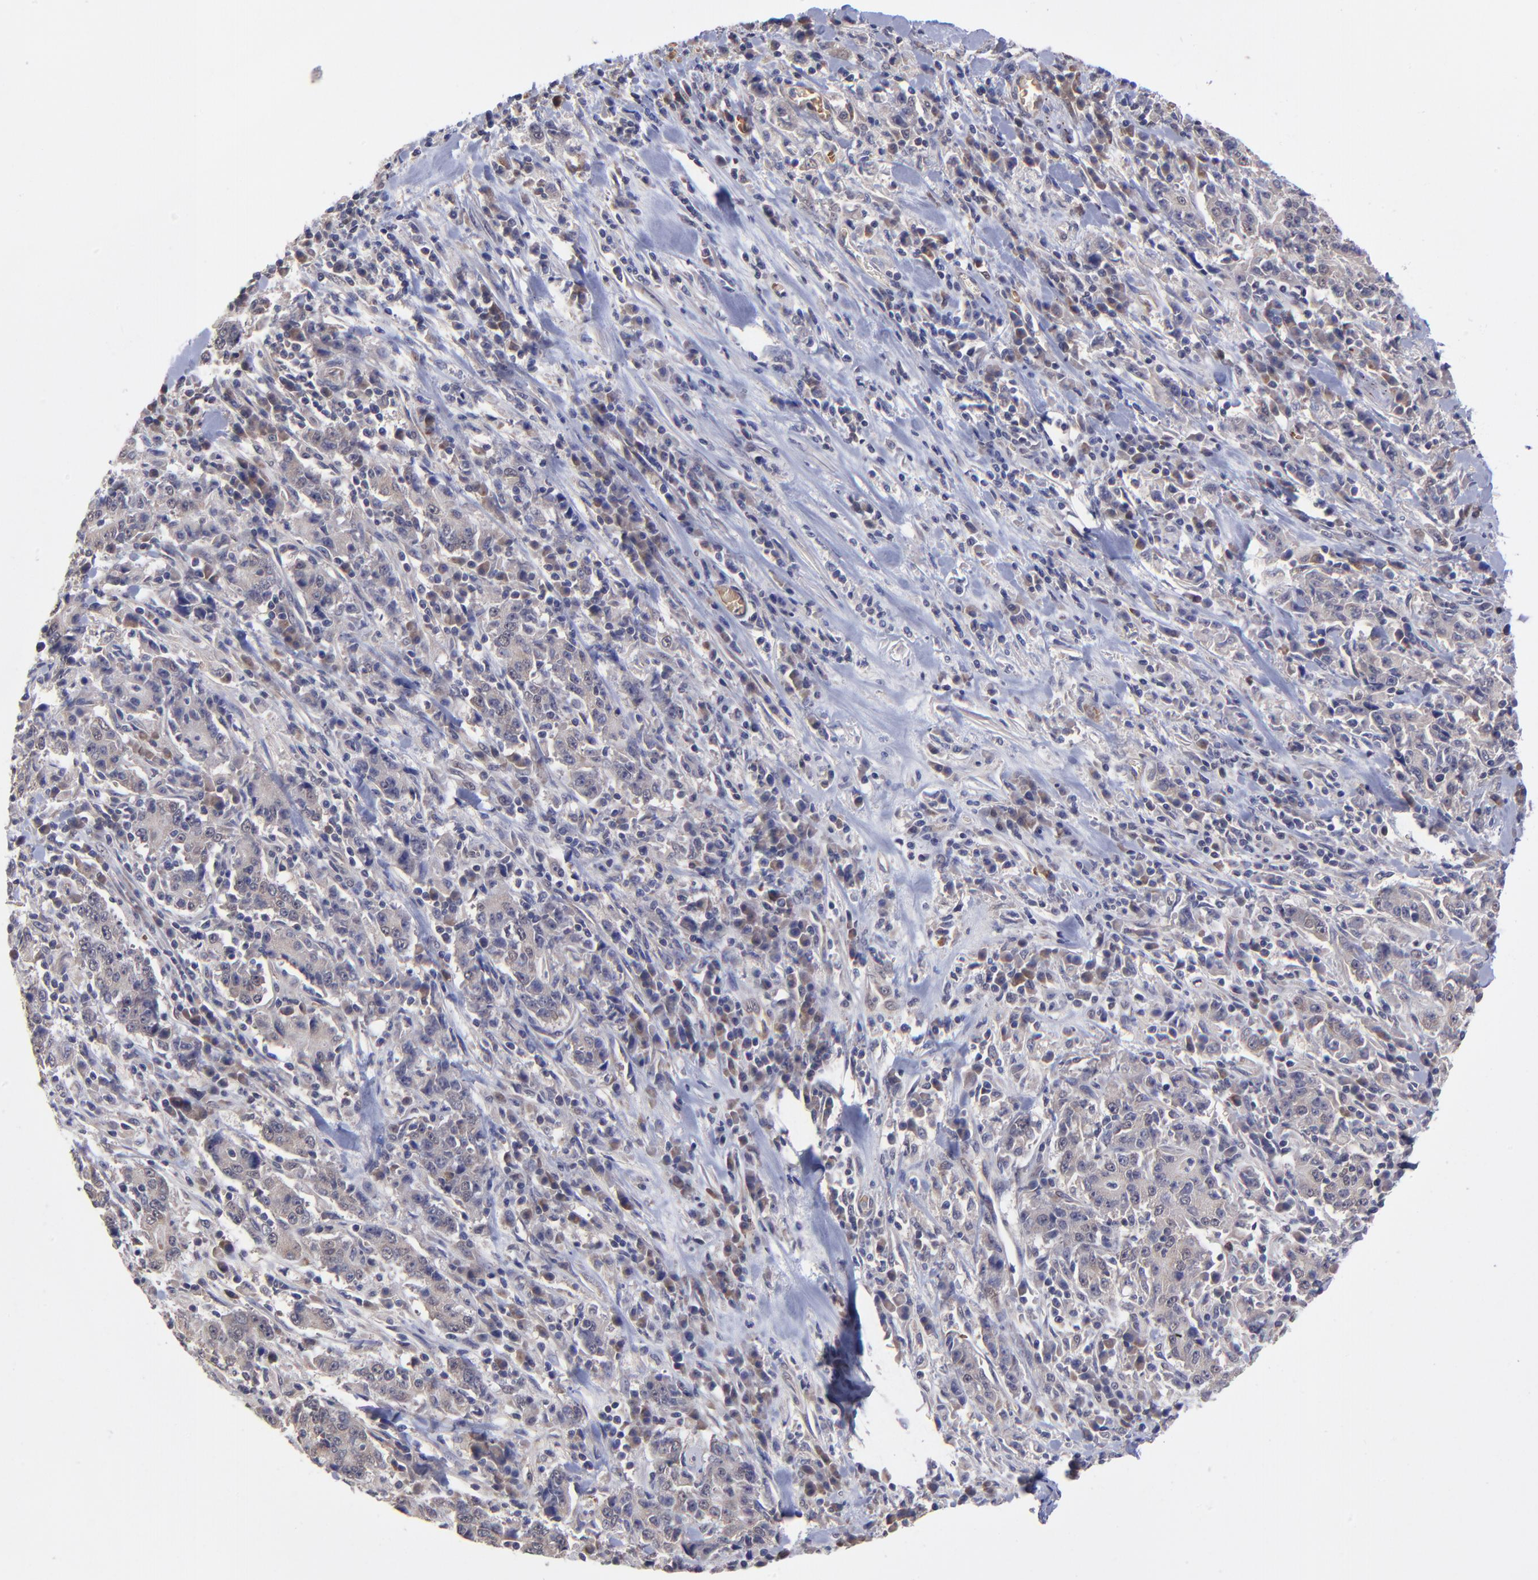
{"staining": {"intensity": "weak", "quantity": "<25%", "location": "cytoplasmic/membranous"}, "tissue": "stomach cancer", "cell_type": "Tumor cells", "image_type": "cancer", "snomed": [{"axis": "morphology", "description": "Normal tissue, NOS"}, {"axis": "morphology", "description": "Adenocarcinoma, NOS"}, {"axis": "topography", "description": "Stomach, upper"}, {"axis": "topography", "description": "Stomach"}], "caption": "A high-resolution image shows IHC staining of stomach adenocarcinoma, which reveals no significant expression in tumor cells. (DAB immunohistochemistry (IHC), high magnification).", "gene": "UBE2H", "patient": {"sex": "male", "age": 59}}